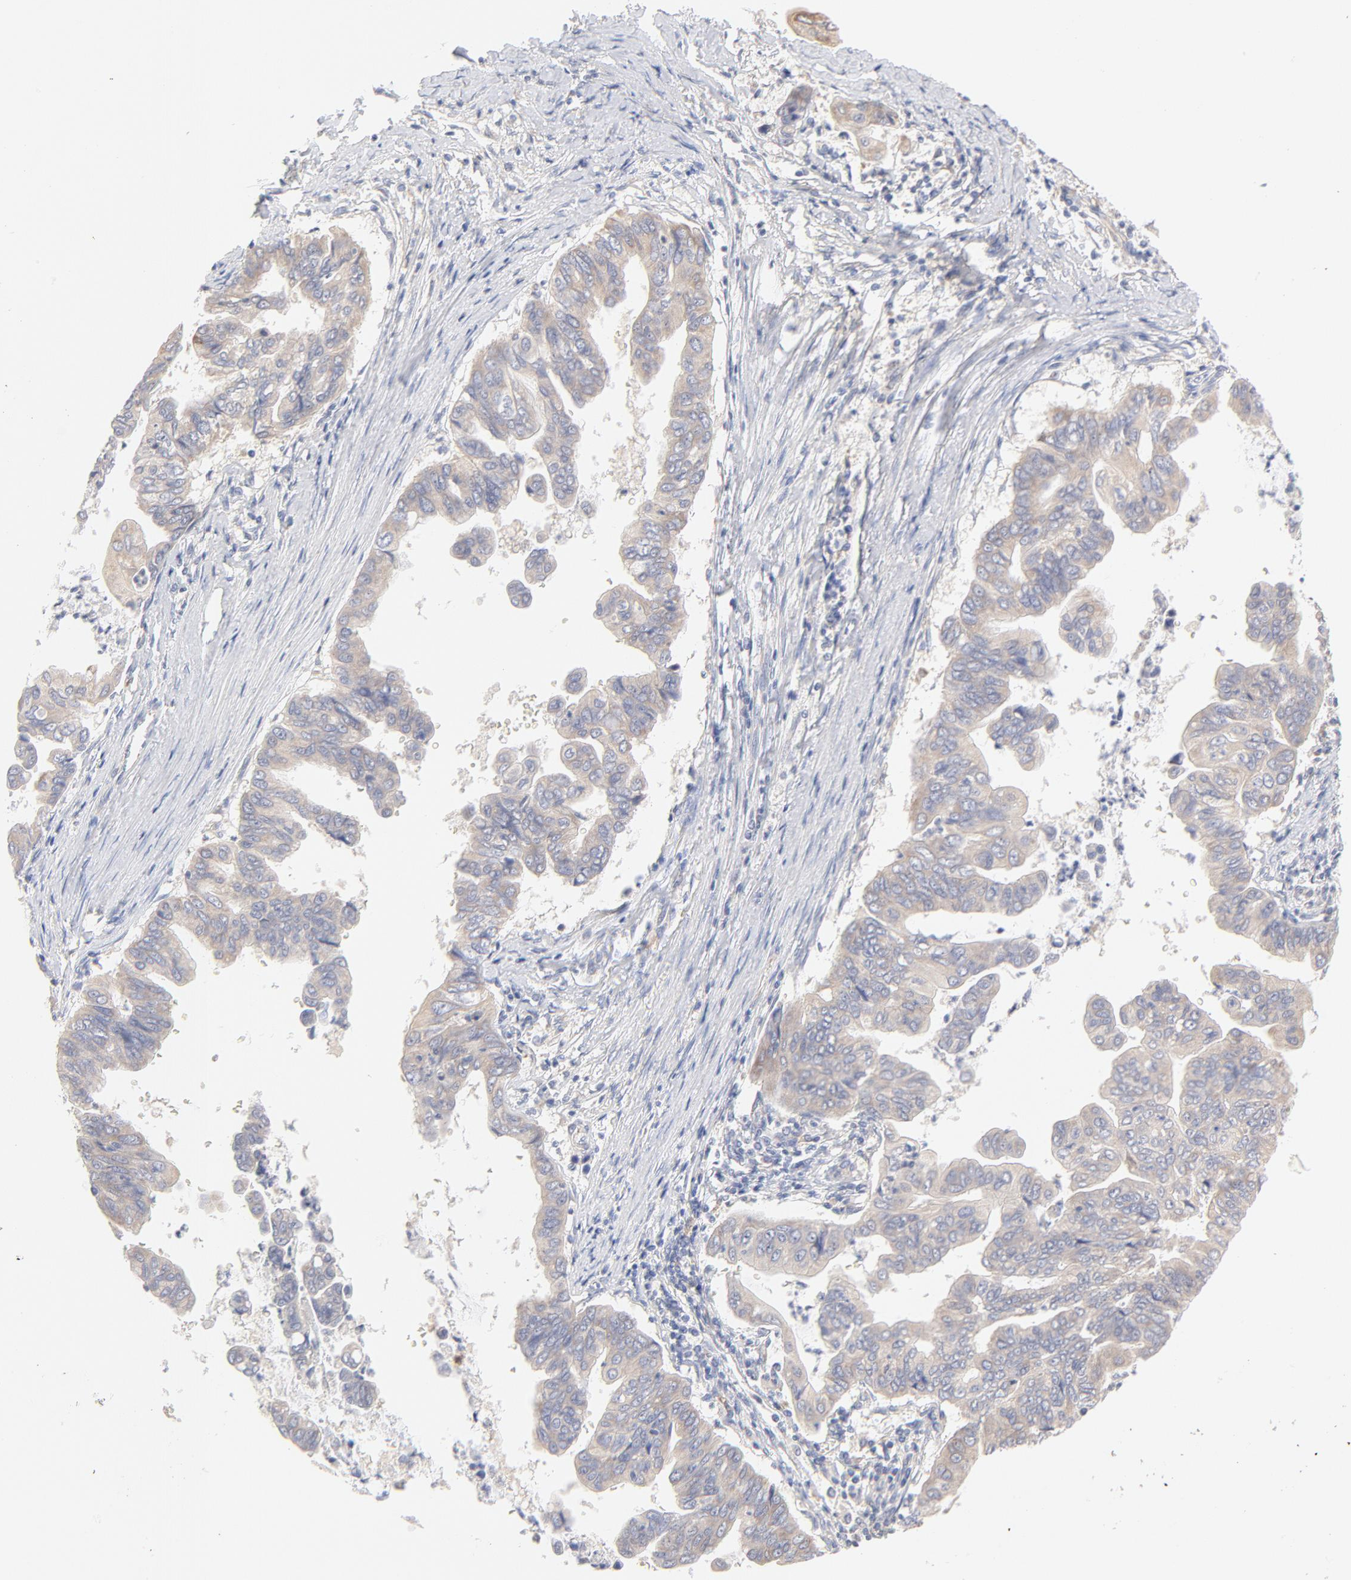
{"staining": {"intensity": "weak", "quantity": "<25%", "location": "cytoplasmic/membranous"}, "tissue": "stomach cancer", "cell_type": "Tumor cells", "image_type": "cancer", "snomed": [{"axis": "morphology", "description": "Adenocarcinoma, NOS"}, {"axis": "topography", "description": "Stomach, upper"}], "caption": "DAB immunohistochemical staining of human adenocarcinoma (stomach) displays no significant staining in tumor cells.", "gene": "MTERF2", "patient": {"sex": "male", "age": 80}}